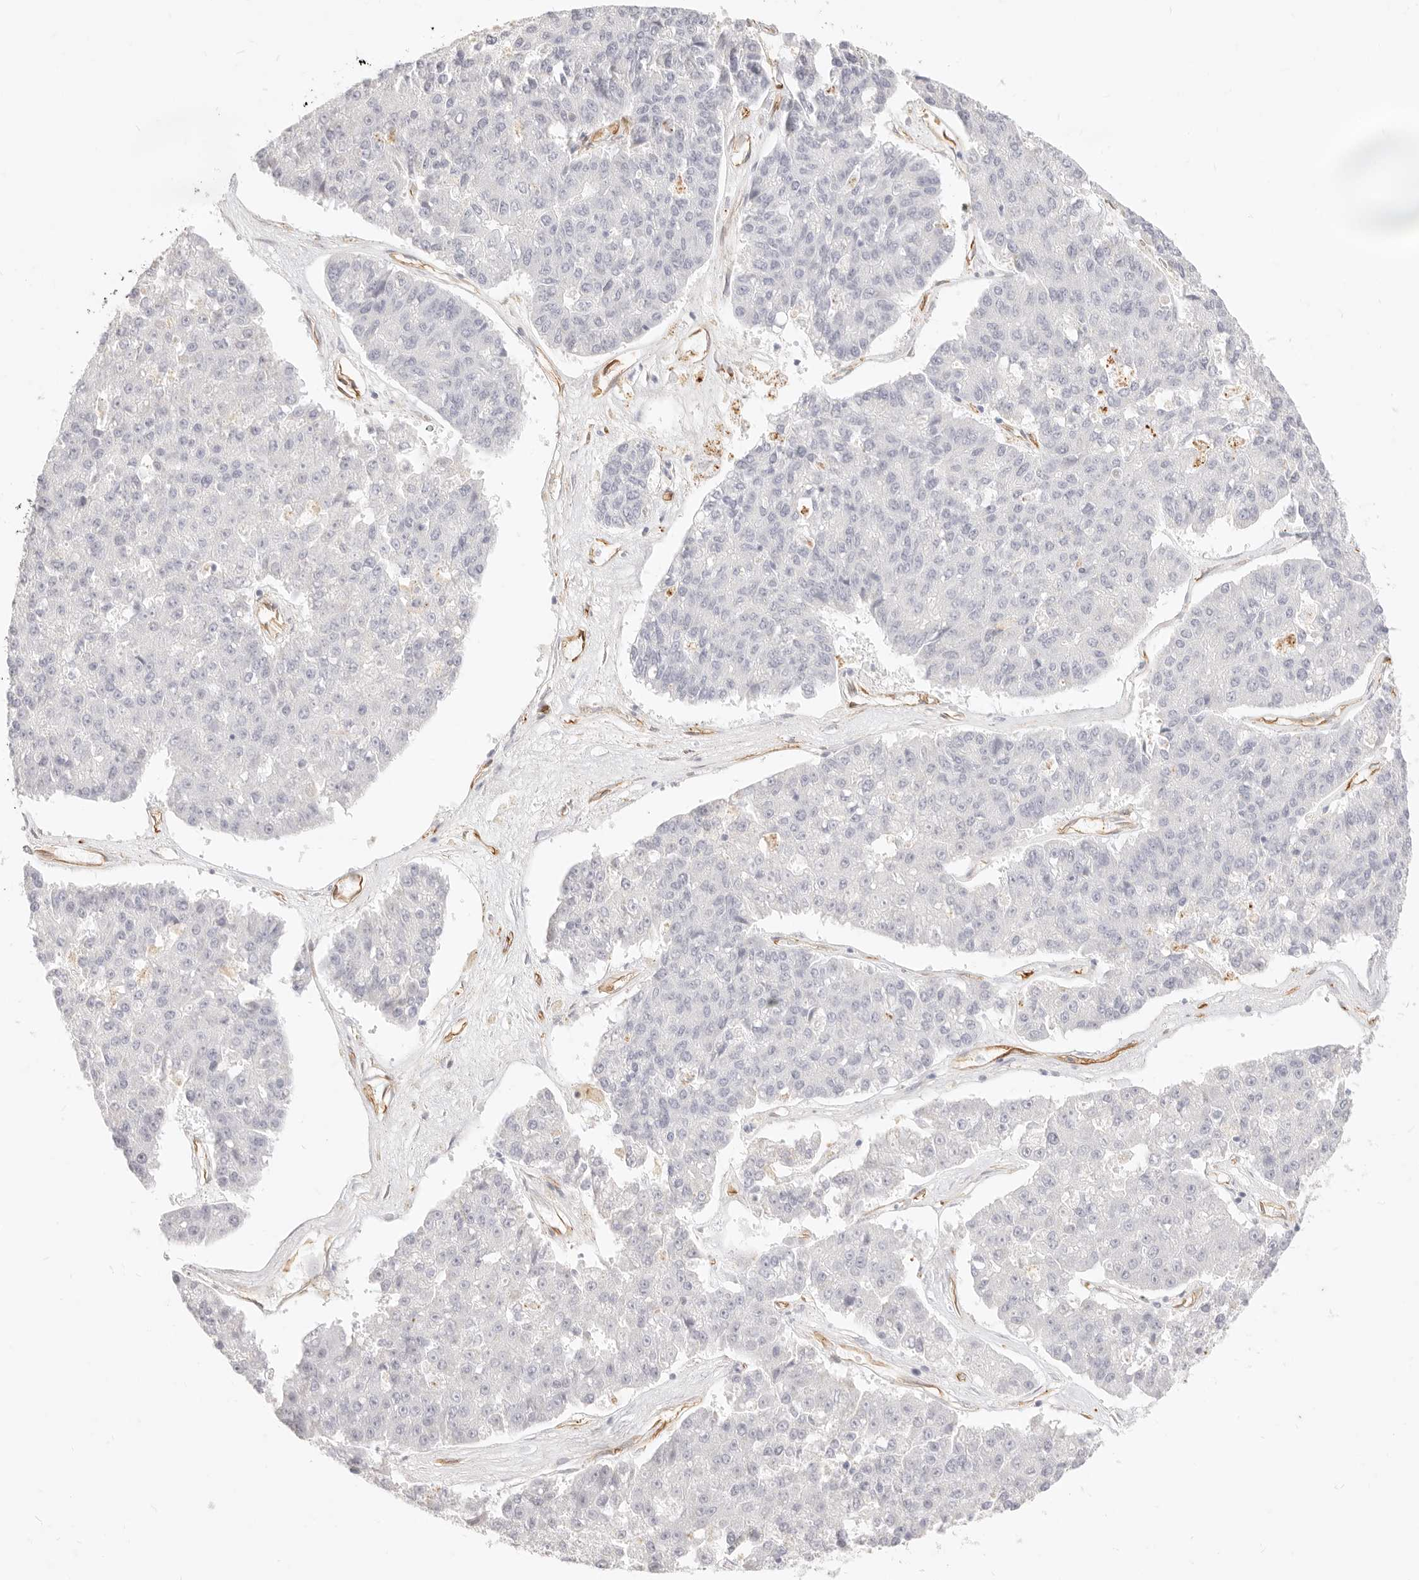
{"staining": {"intensity": "negative", "quantity": "none", "location": "none"}, "tissue": "pancreatic cancer", "cell_type": "Tumor cells", "image_type": "cancer", "snomed": [{"axis": "morphology", "description": "Adenocarcinoma, NOS"}, {"axis": "topography", "description": "Pancreas"}], "caption": "Adenocarcinoma (pancreatic) was stained to show a protein in brown. There is no significant expression in tumor cells. (Brightfield microscopy of DAB immunohistochemistry (IHC) at high magnification).", "gene": "NUS1", "patient": {"sex": "male", "age": 50}}